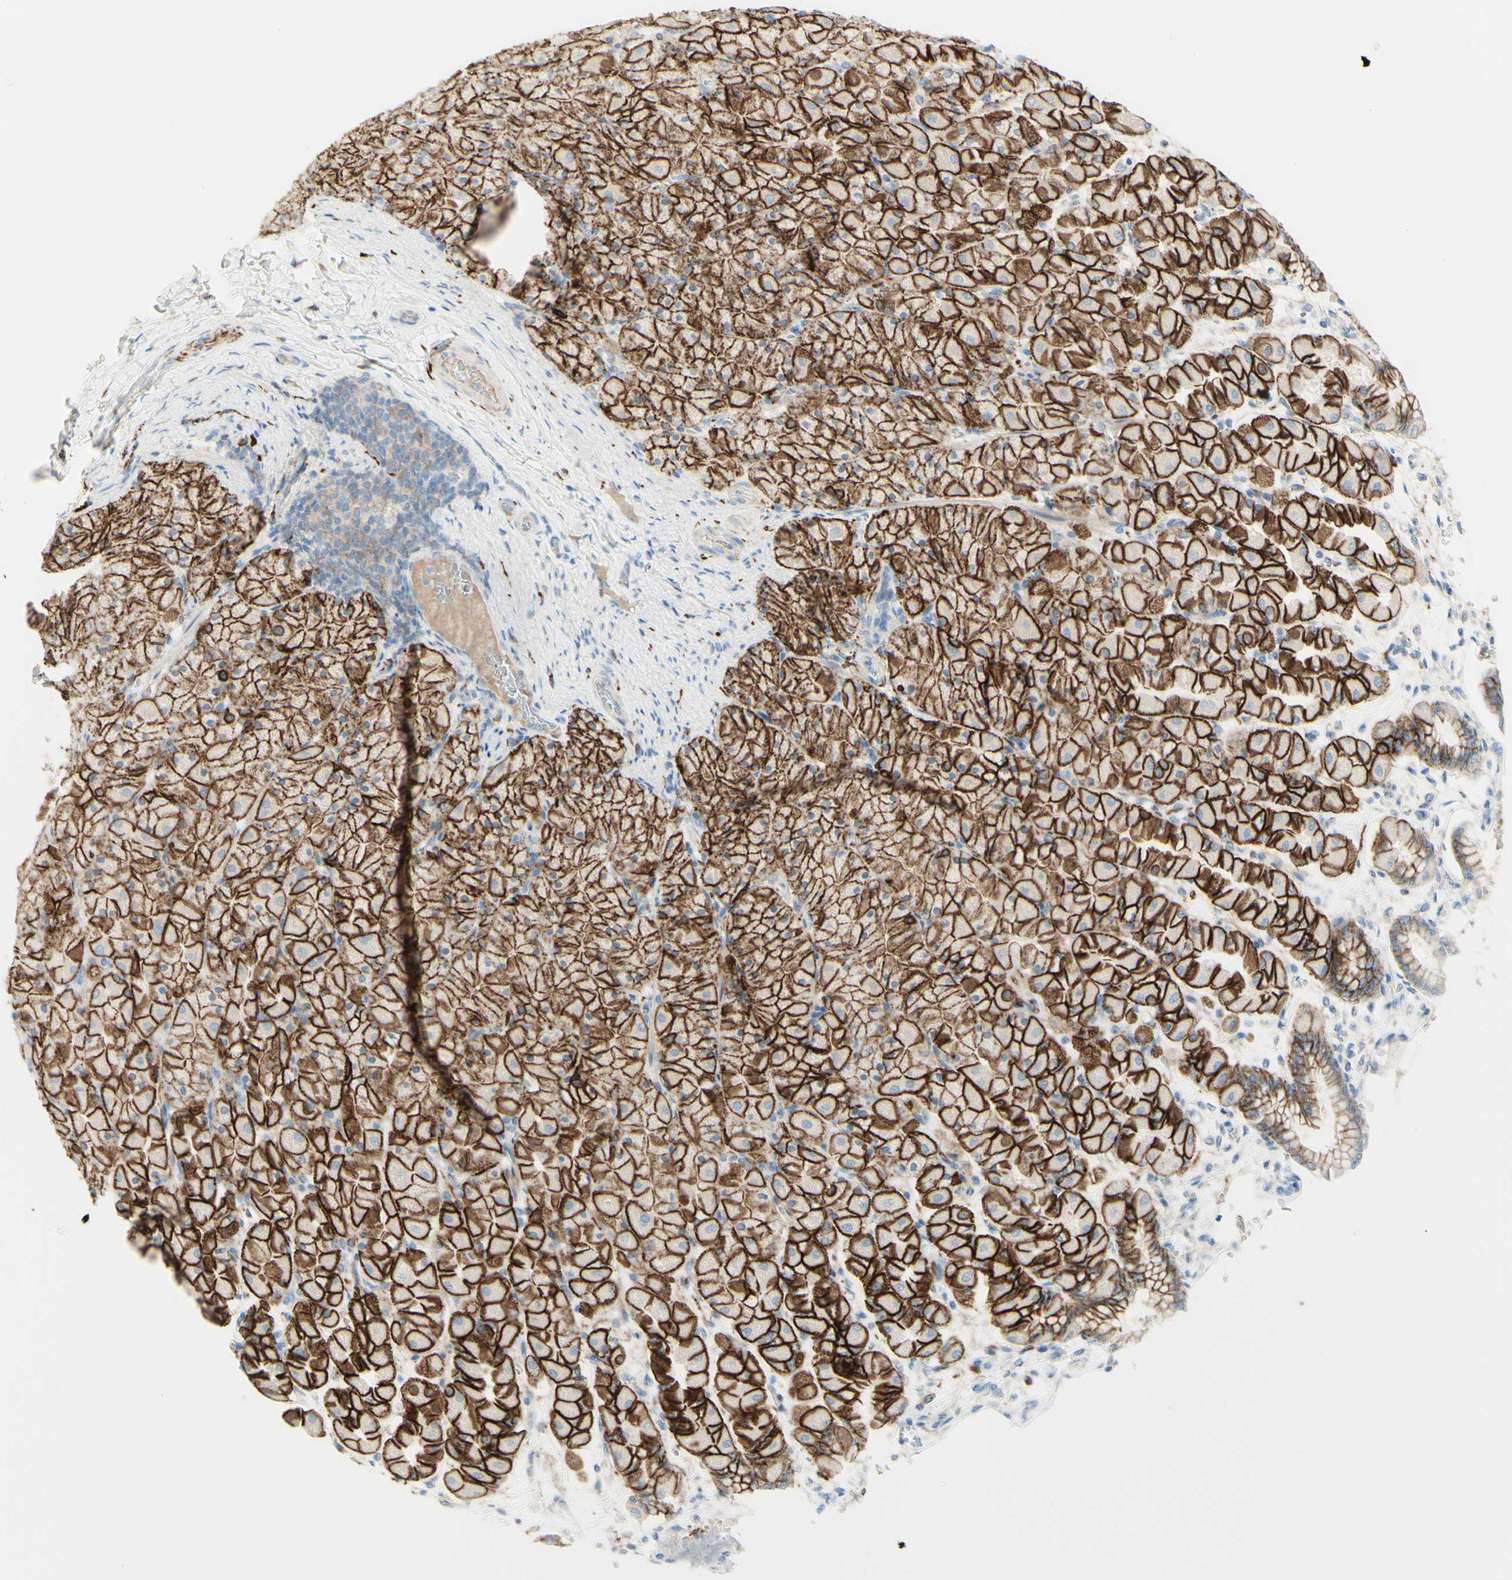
{"staining": {"intensity": "strong", "quantity": ">75%", "location": "cytoplasmic/membranous"}, "tissue": "stomach", "cell_type": "Glandular cells", "image_type": "normal", "snomed": [{"axis": "morphology", "description": "Normal tissue, NOS"}, {"axis": "topography", "description": "Stomach, upper"}], "caption": "IHC (DAB (3,3'-diaminobenzidine)) staining of benign human stomach demonstrates strong cytoplasmic/membranous protein staining in about >75% of glandular cells.", "gene": "ALCAM", "patient": {"sex": "female", "age": 56}}